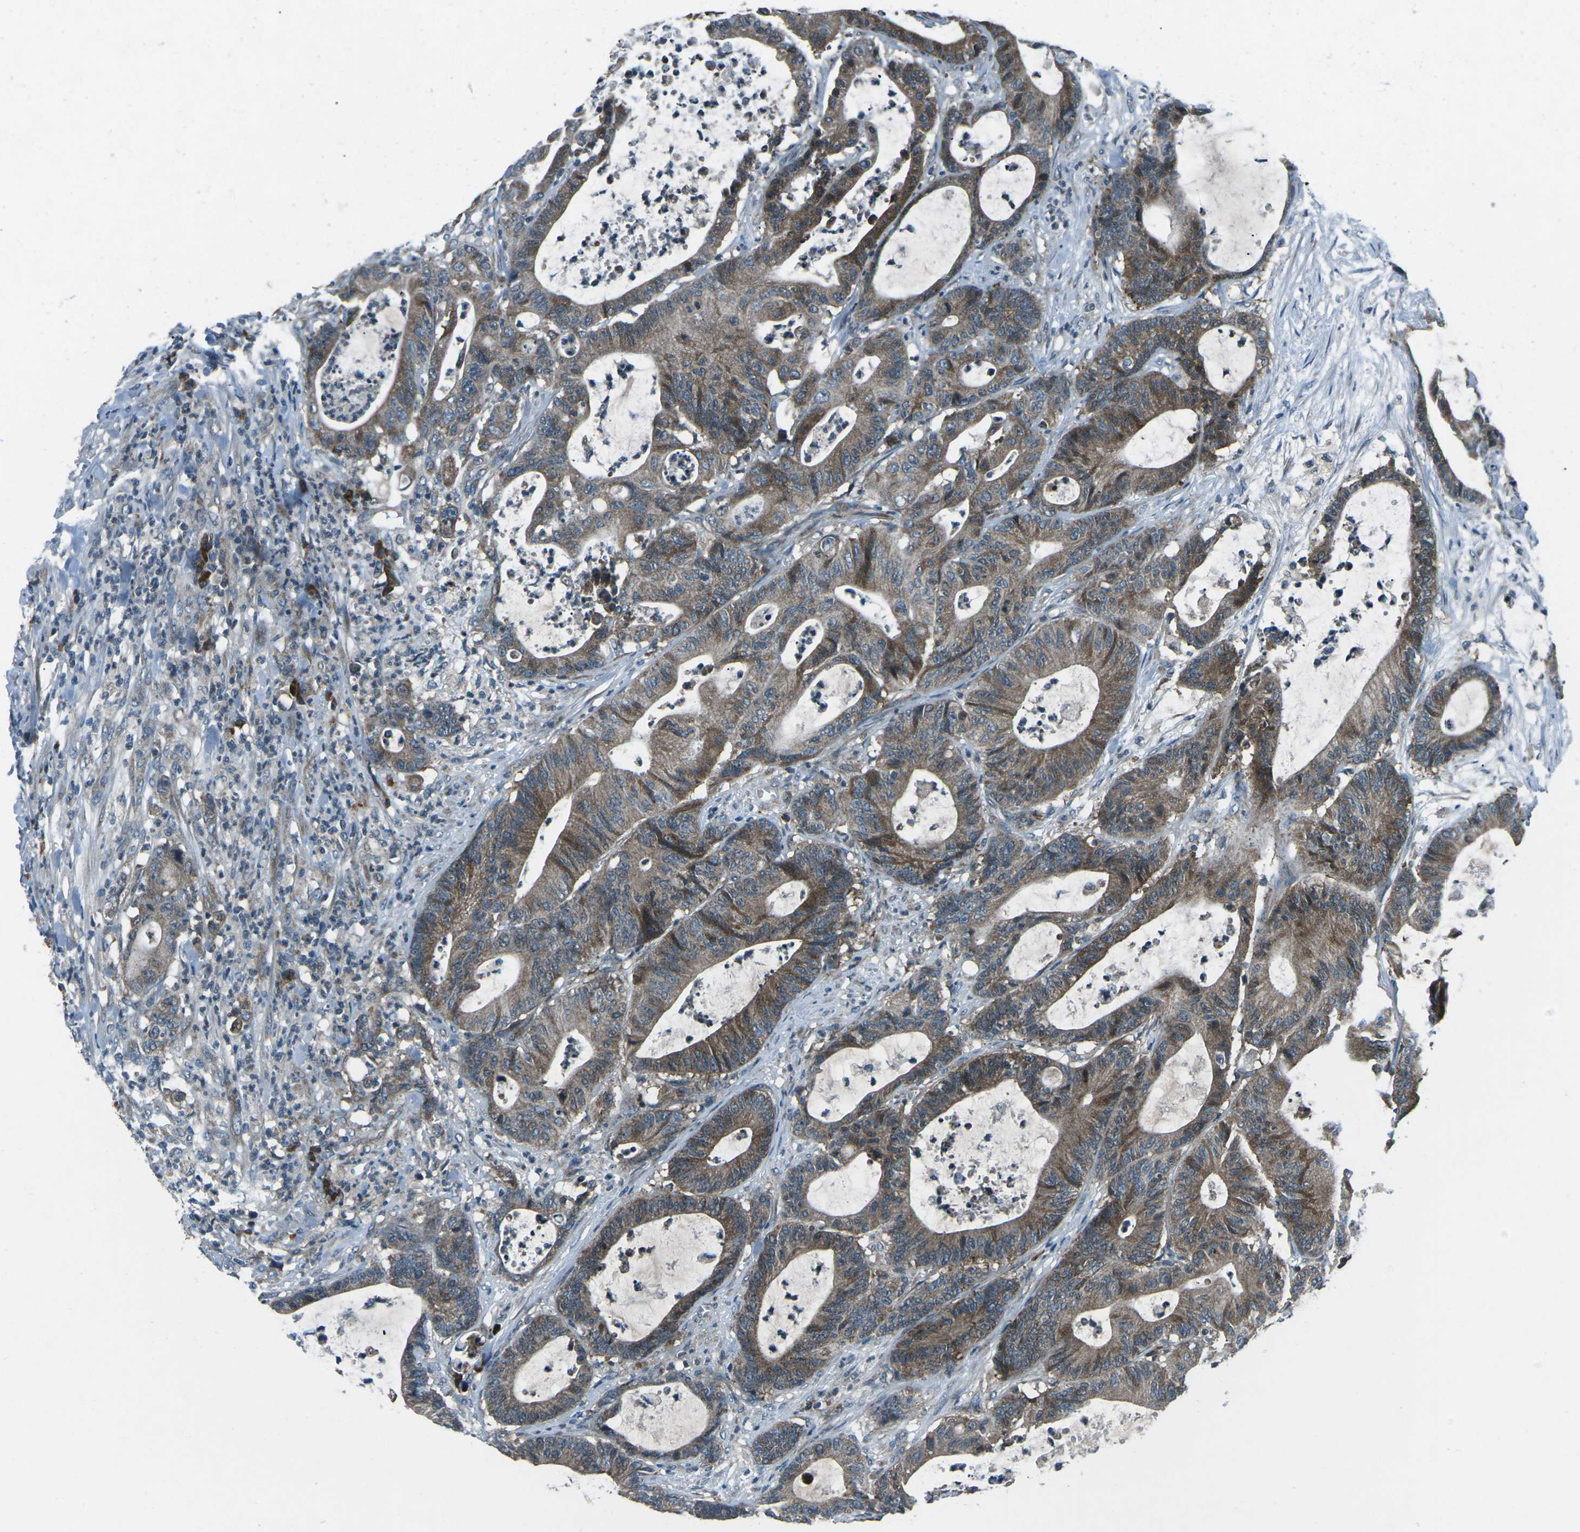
{"staining": {"intensity": "moderate", "quantity": ">75%", "location": "cytoplasmic/membranous"}, "tissue": "colorectal cancer", "cell_type": "Tumor cells", "image_type": "cancer", "snomed": [{"axis": "morphology", "description": "Adenocarcinoma, NOS"}, {"axis": "topography", "description": "Colon"}], "caption": "This photomicrograph shows IHC staining of human colorectal cancer (adenocarcinoma), with medium moderate cytoplasmic/membranous positivity in approximately >75% of tumor cells.", "gene": "CDK16", "patient": {"sex": "female", "age": 84}}